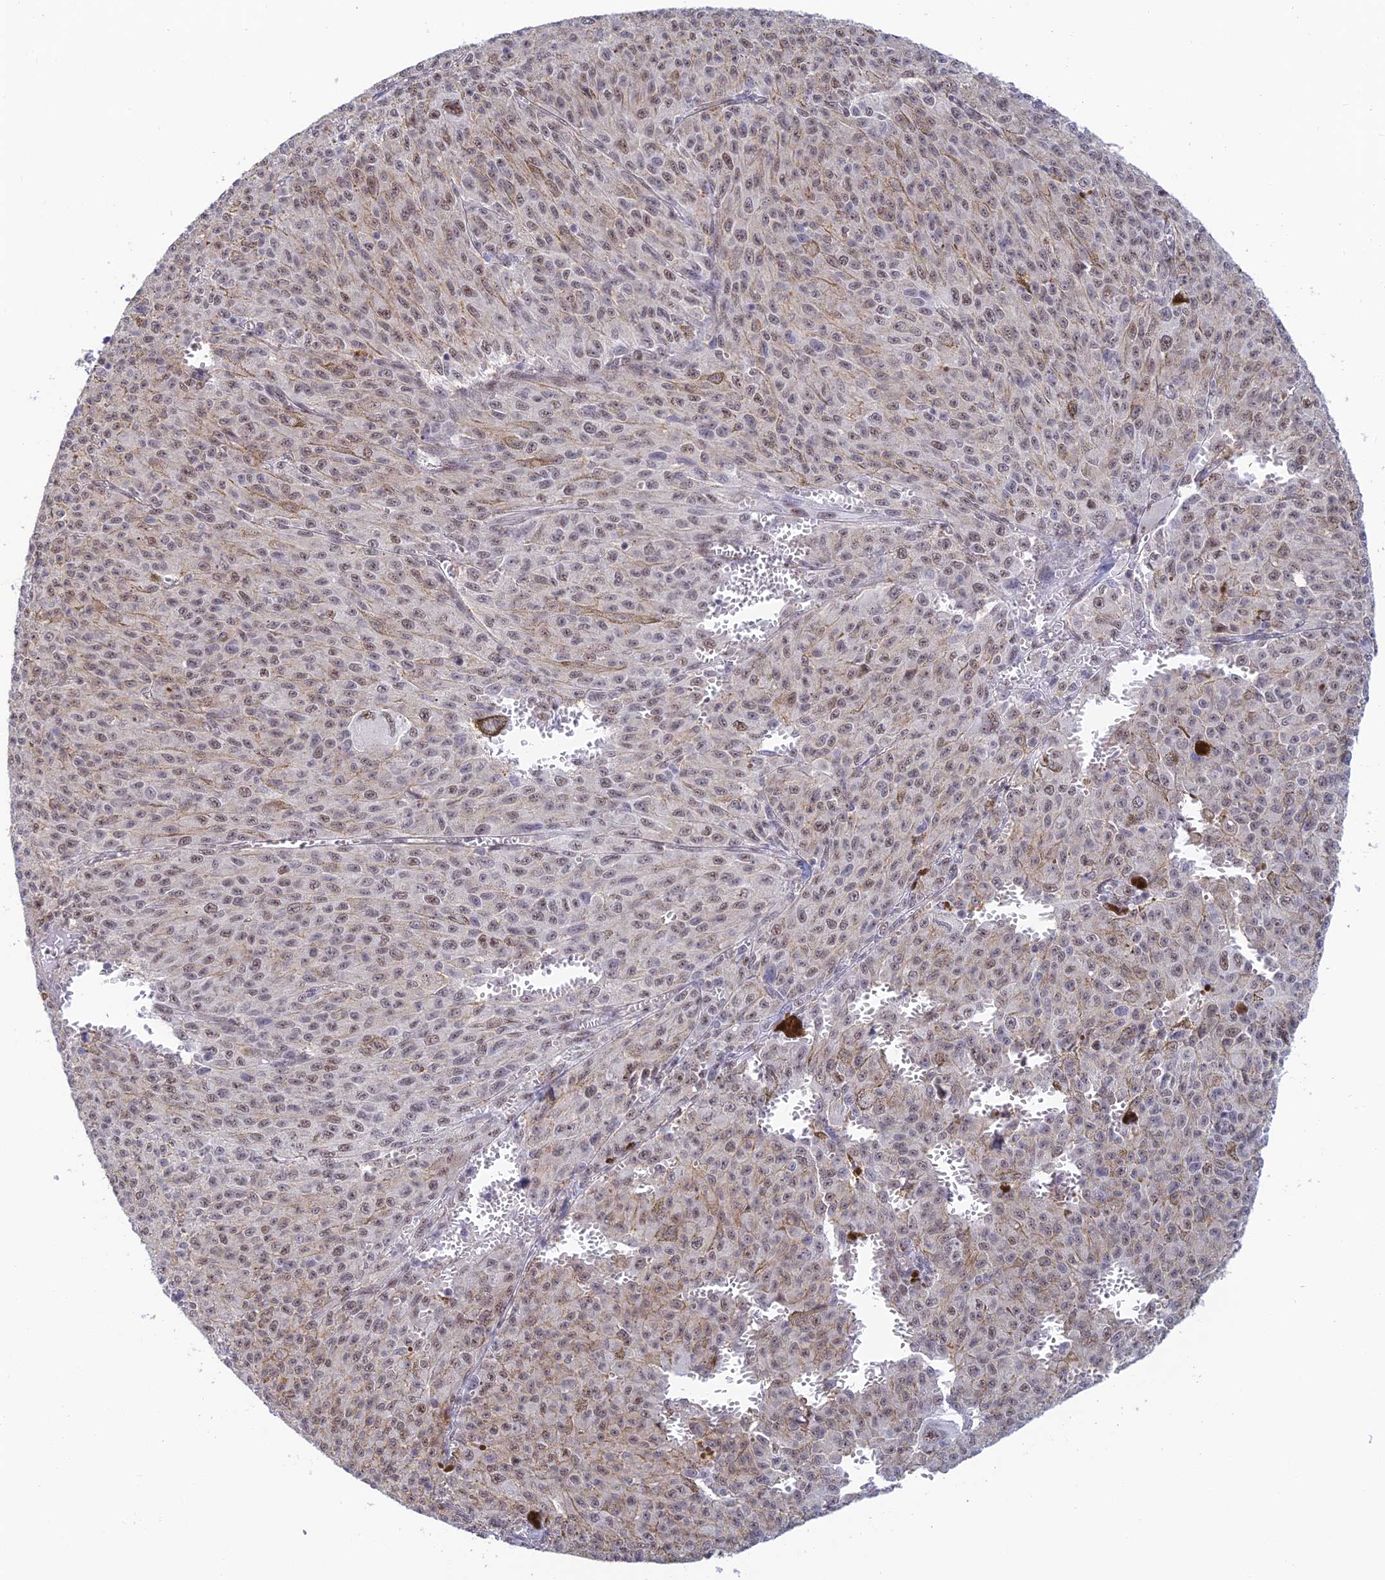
{"staining": {"intensity": "weak", "quantity": ">75%", "location": "nuclear"}, "tissue": "melanoma", "cell_type": "Tumor cells", "image_type": "cancer", "snomed": [{"axis": "morphology", "description": "Malignant melanoma, NOS"}, {"axis": "topography", "description": "Skin"}], "caption": "A histopathology image of human malignant melanoma stained for a protein exhibits weak nuclear brown staining in tumor cells.", "gene": "CFAP92", "patient": {"sex": "female", "age": 52}}